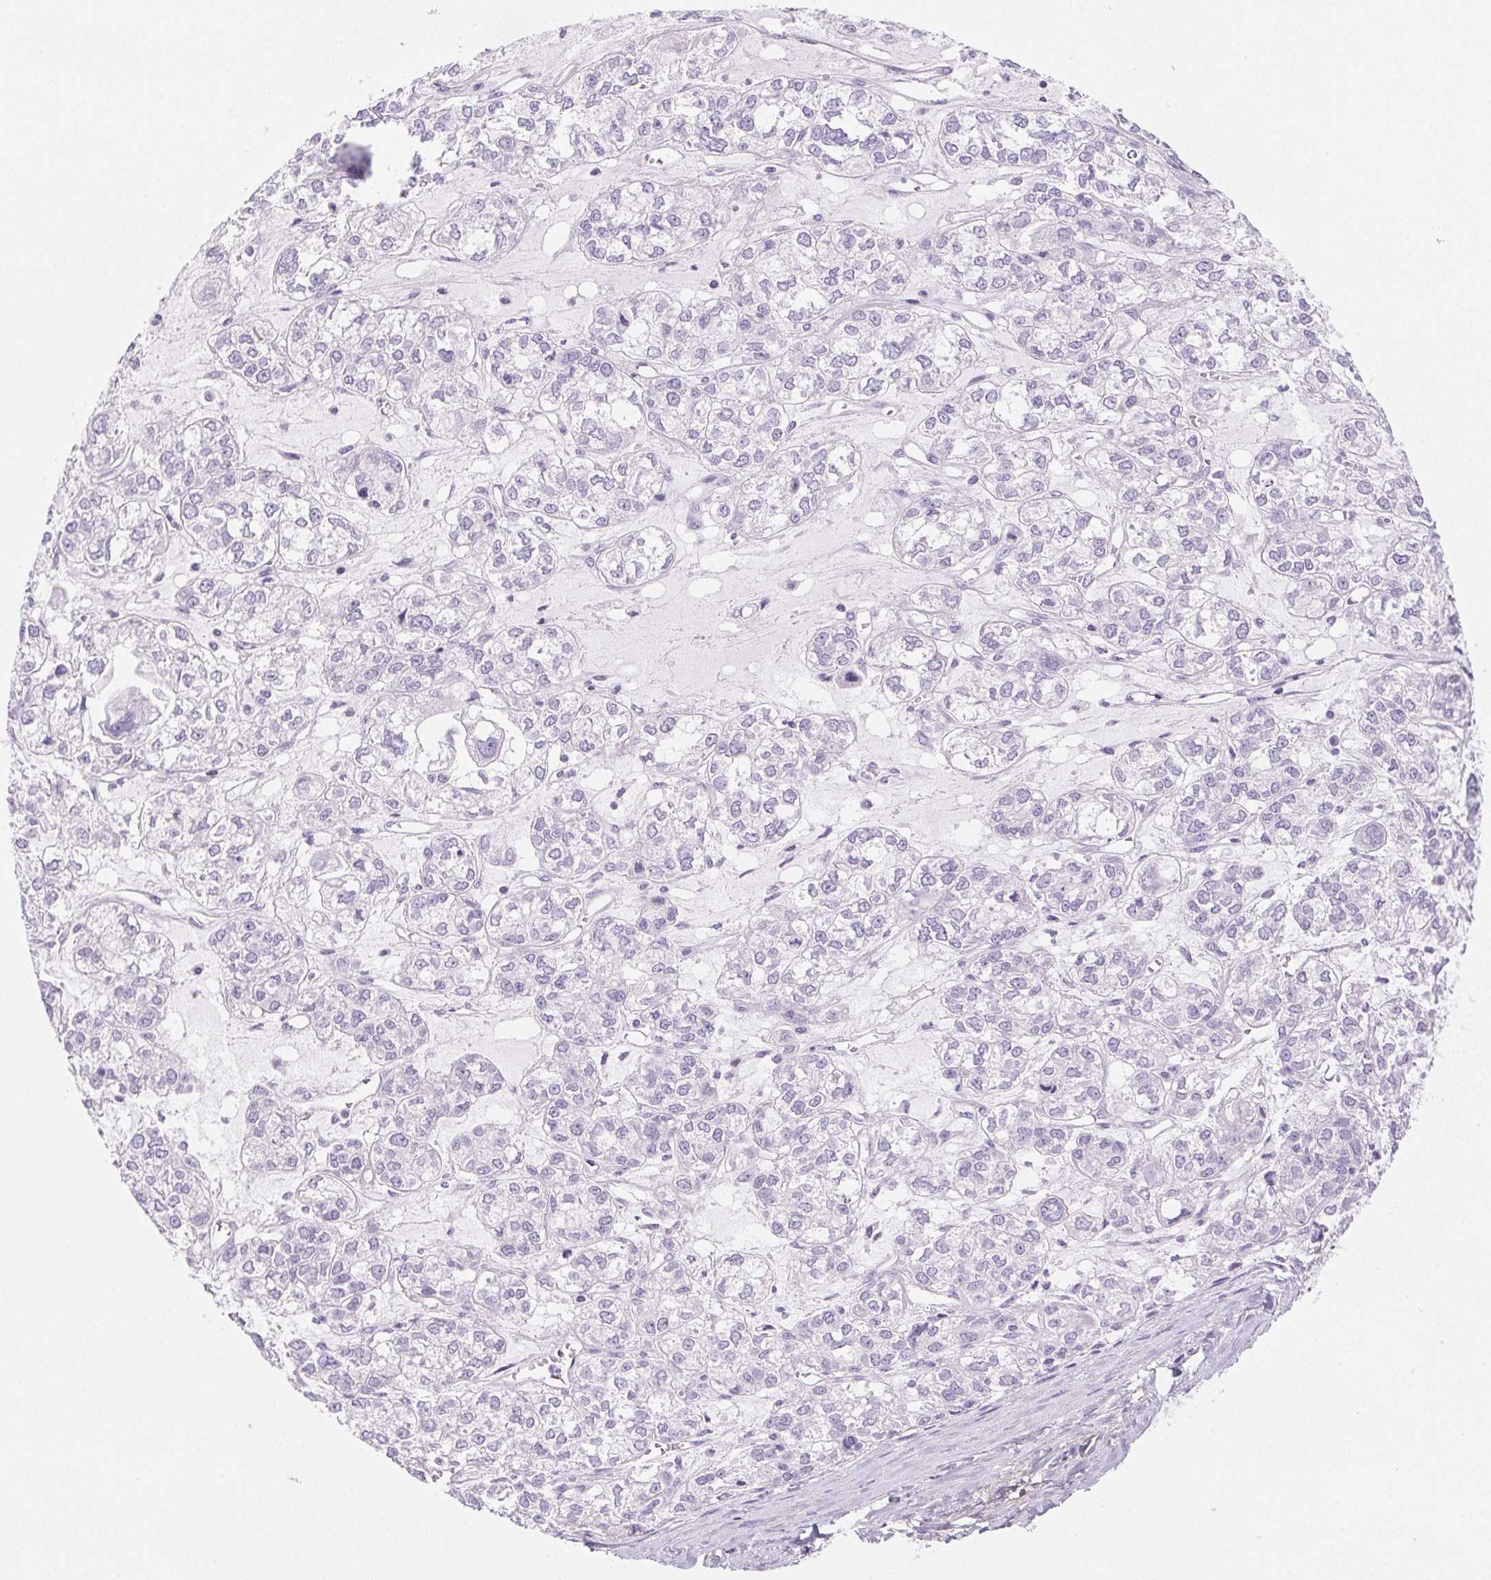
{"staining": {"intensity": "negative", "quantity": "none", "location": "none"}, "tissue": "ovarian cancer", "cell_type": "Tumor cells", "image_type": "cancer", "snomed": [{"axis": "morphology", "description": "Carcinoma, endometroid"}, {"axis": "topography", "description": "Ovary"}], "caption": "Tumor cells are negative for protein expression in human endometroid carcinoma (ovarian).", "gene": "BEND2", "patient": {"sex": "female", "age": 64}}